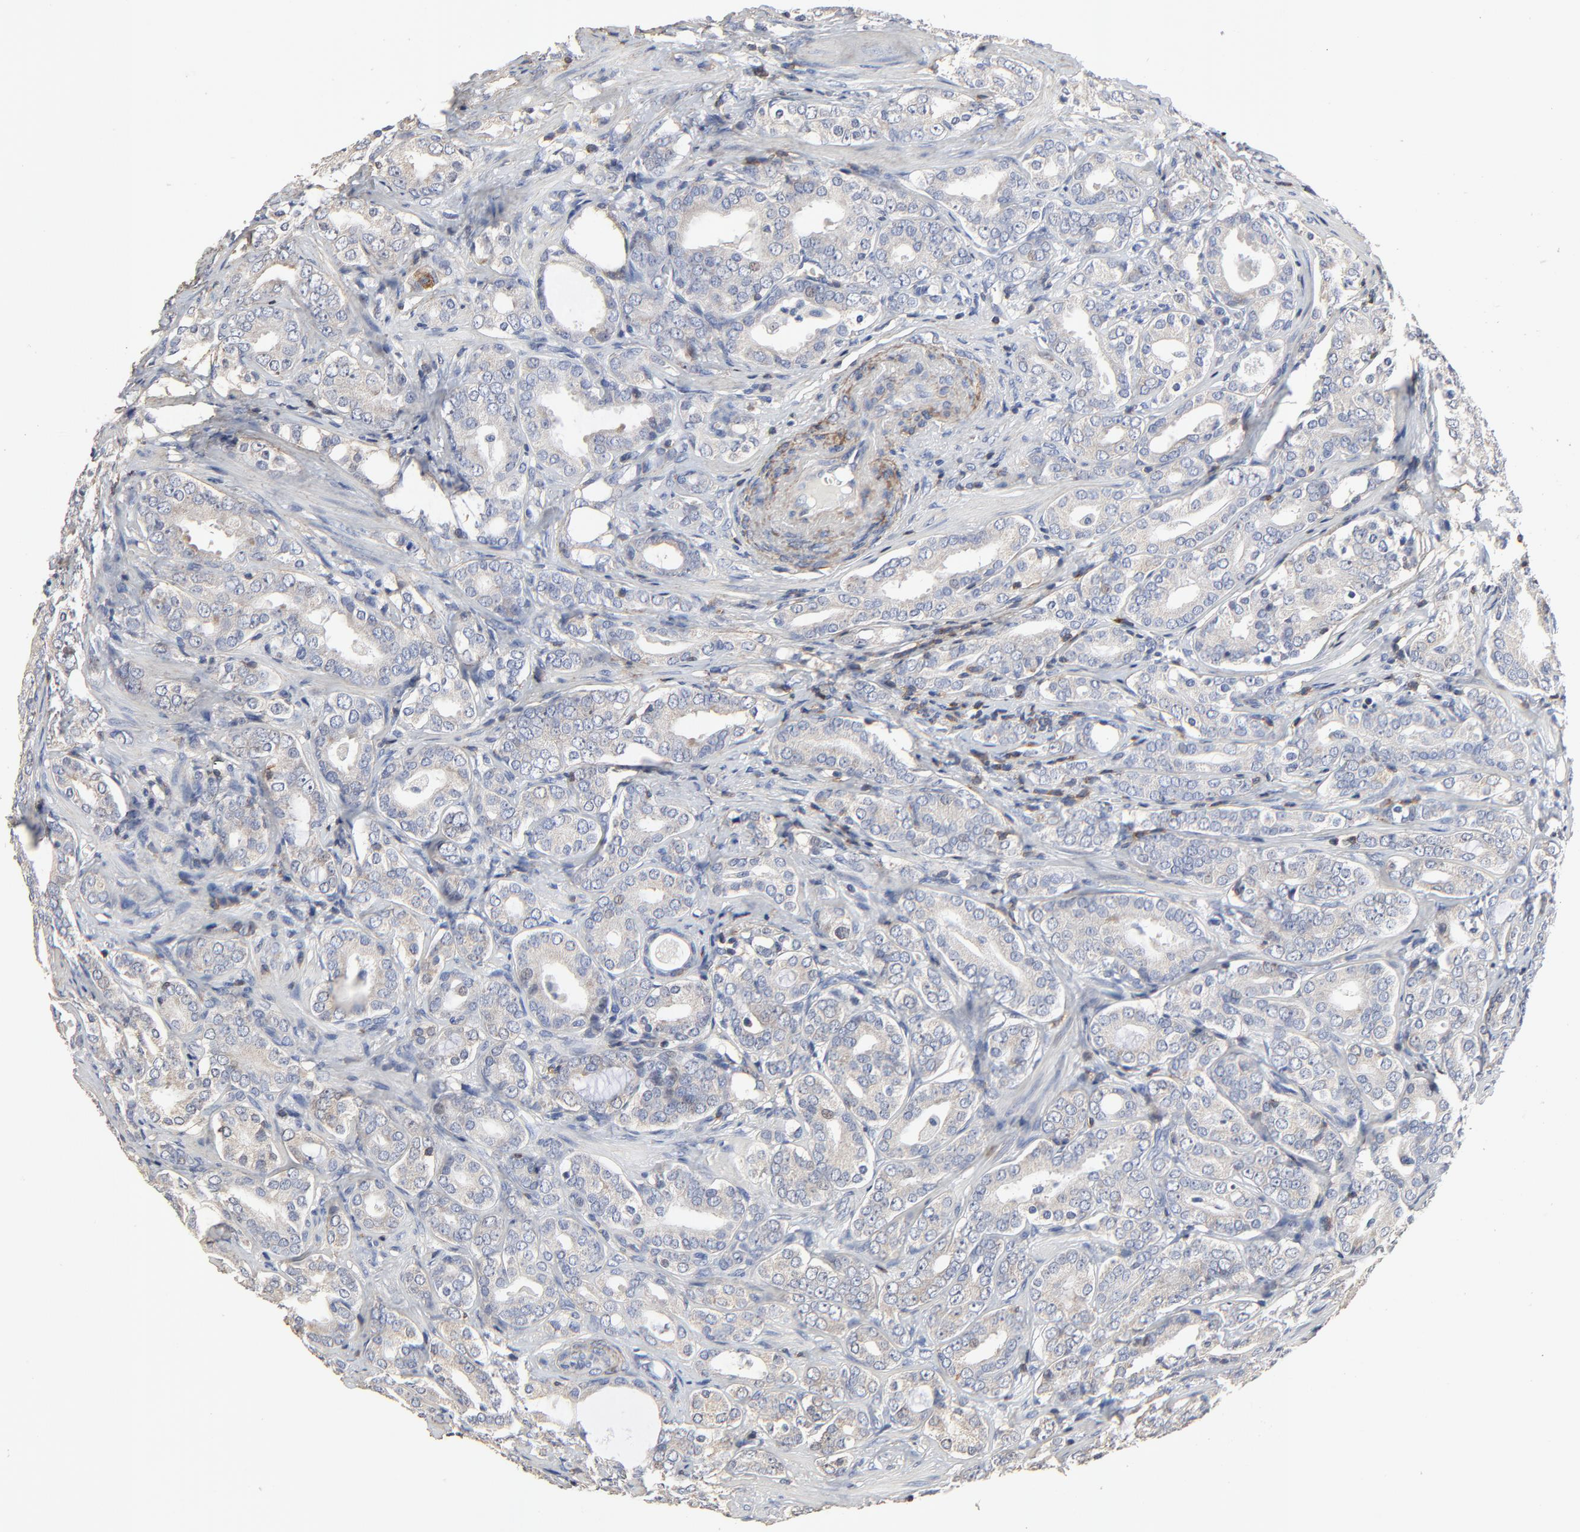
{"staining": {"intensity": "weak", "quantity": "25%-75%", "location": "cytoplasmic/membranous"}, "tissue": "prostate cancer", "cell_type": "Tumor cells", "image_type": "cancer", "snomed": [{"axis": "morphology", "description": "Adenocarcinoma, Low grade"}, {"axis": "topography", "description": "Prostate"}], "caption": "The micrograph reveals immunohistochemical staining of adenocarcinoma (low-grade) (prostate). There is weak cytoplasmic/membranous positivity is identified in approximately 25%-75% of tumor cells.", "gene": "SKAP1", "patient": {"sex": "male", "age": 59}}